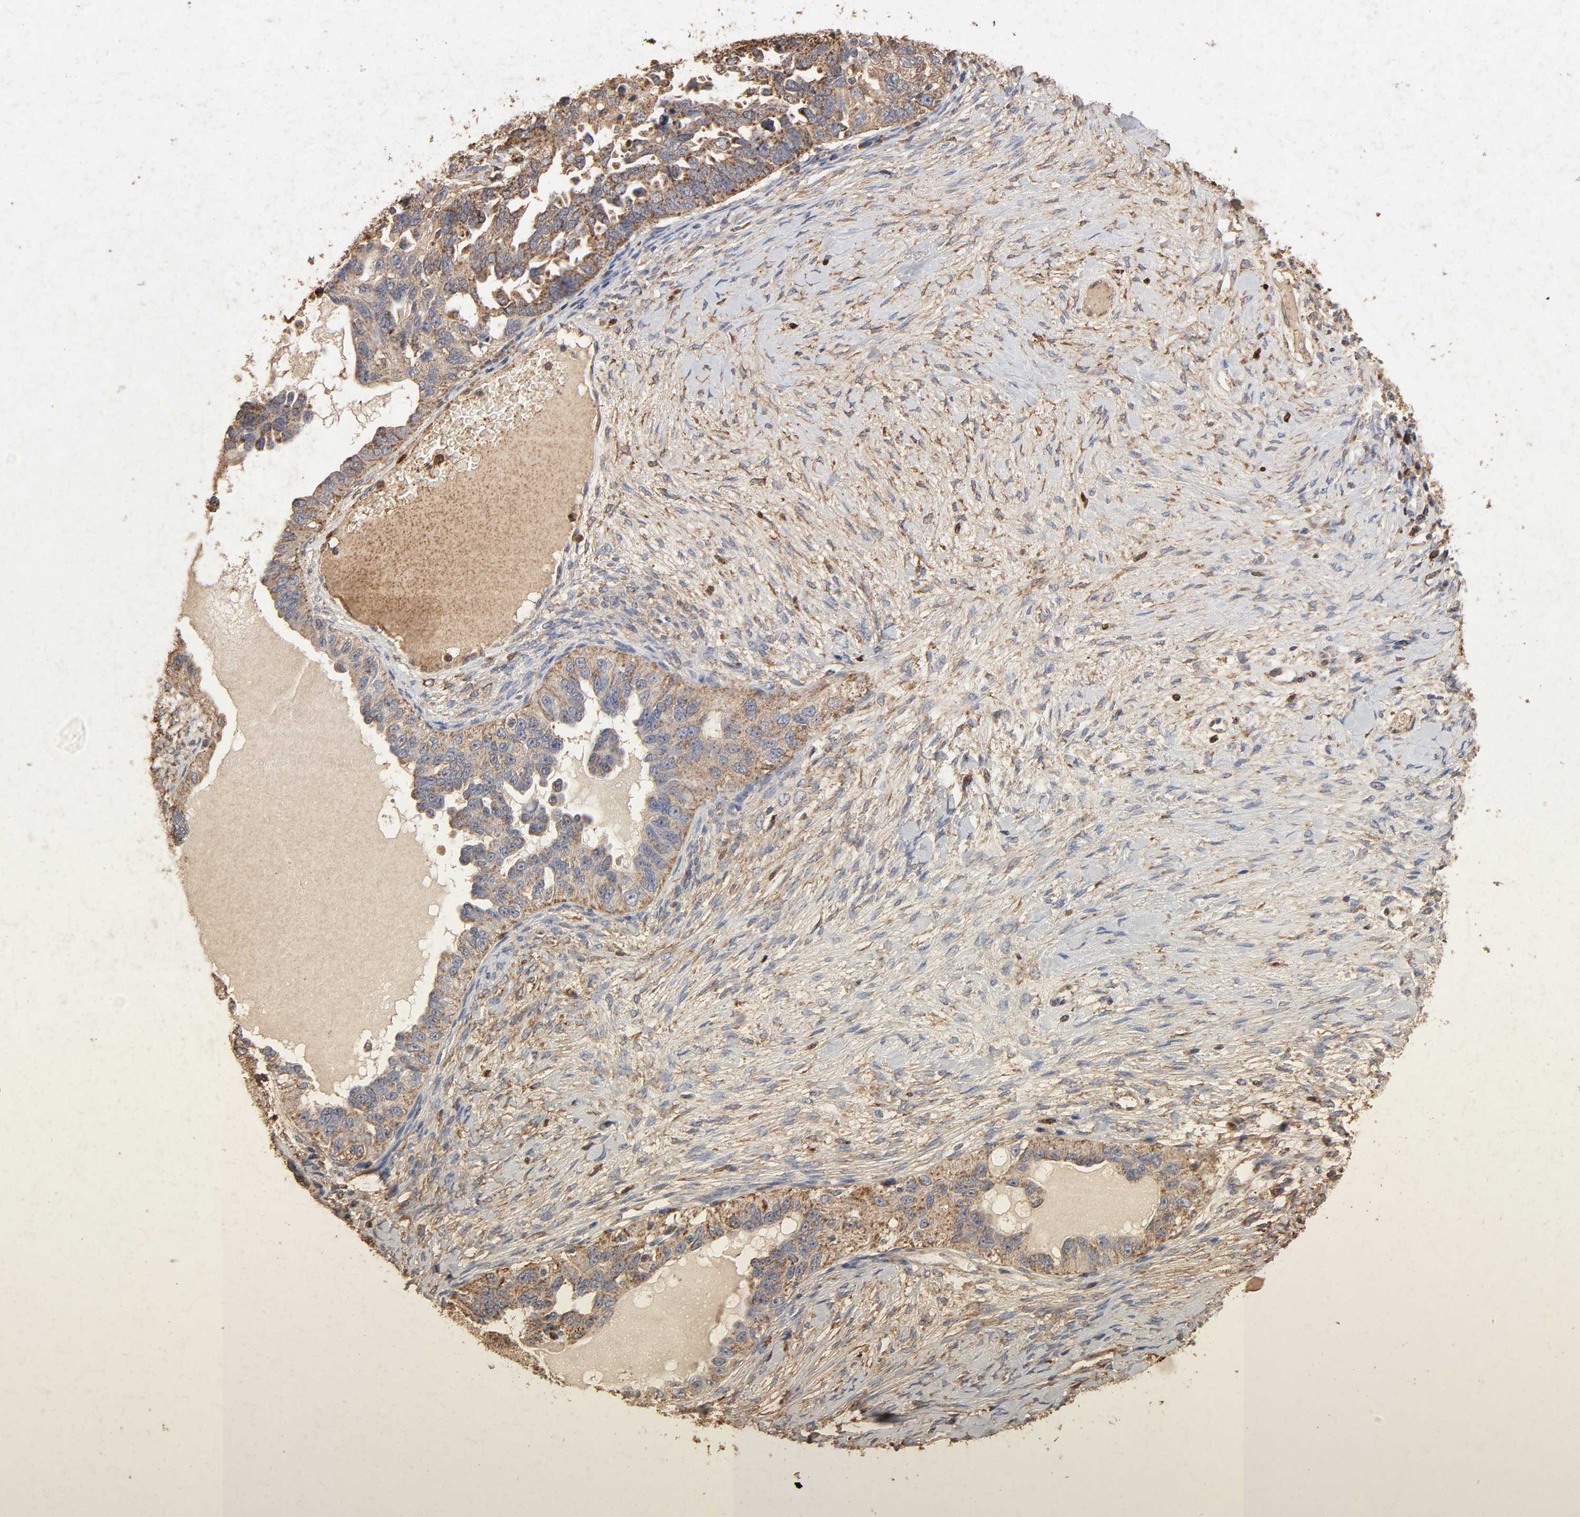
{"staining": {"intensity": "strong", "quantity": ">75%", "location": "cytoplasmic/membranous"}, "tissue": "ovarian cancer", "cell_type": "Tumor cells", "image_type": "cancer", "snomed": [{"axis": "morphology", "description": "Cystadenocarcinoma, serous, NOS"}, {"axis": "topography", "description": "Ovary"}], "caption": "DAB (3,3'-diaminobenzidine) immunohistochemical staining of human ovarian cancer (serous cystadenocarcinoma) demonstrates strong cytoplasmic/membranous protein expression in about >75% of tumor cells.", "gene": "CYCS", "patient": {"sex": "female", "age": 82}}